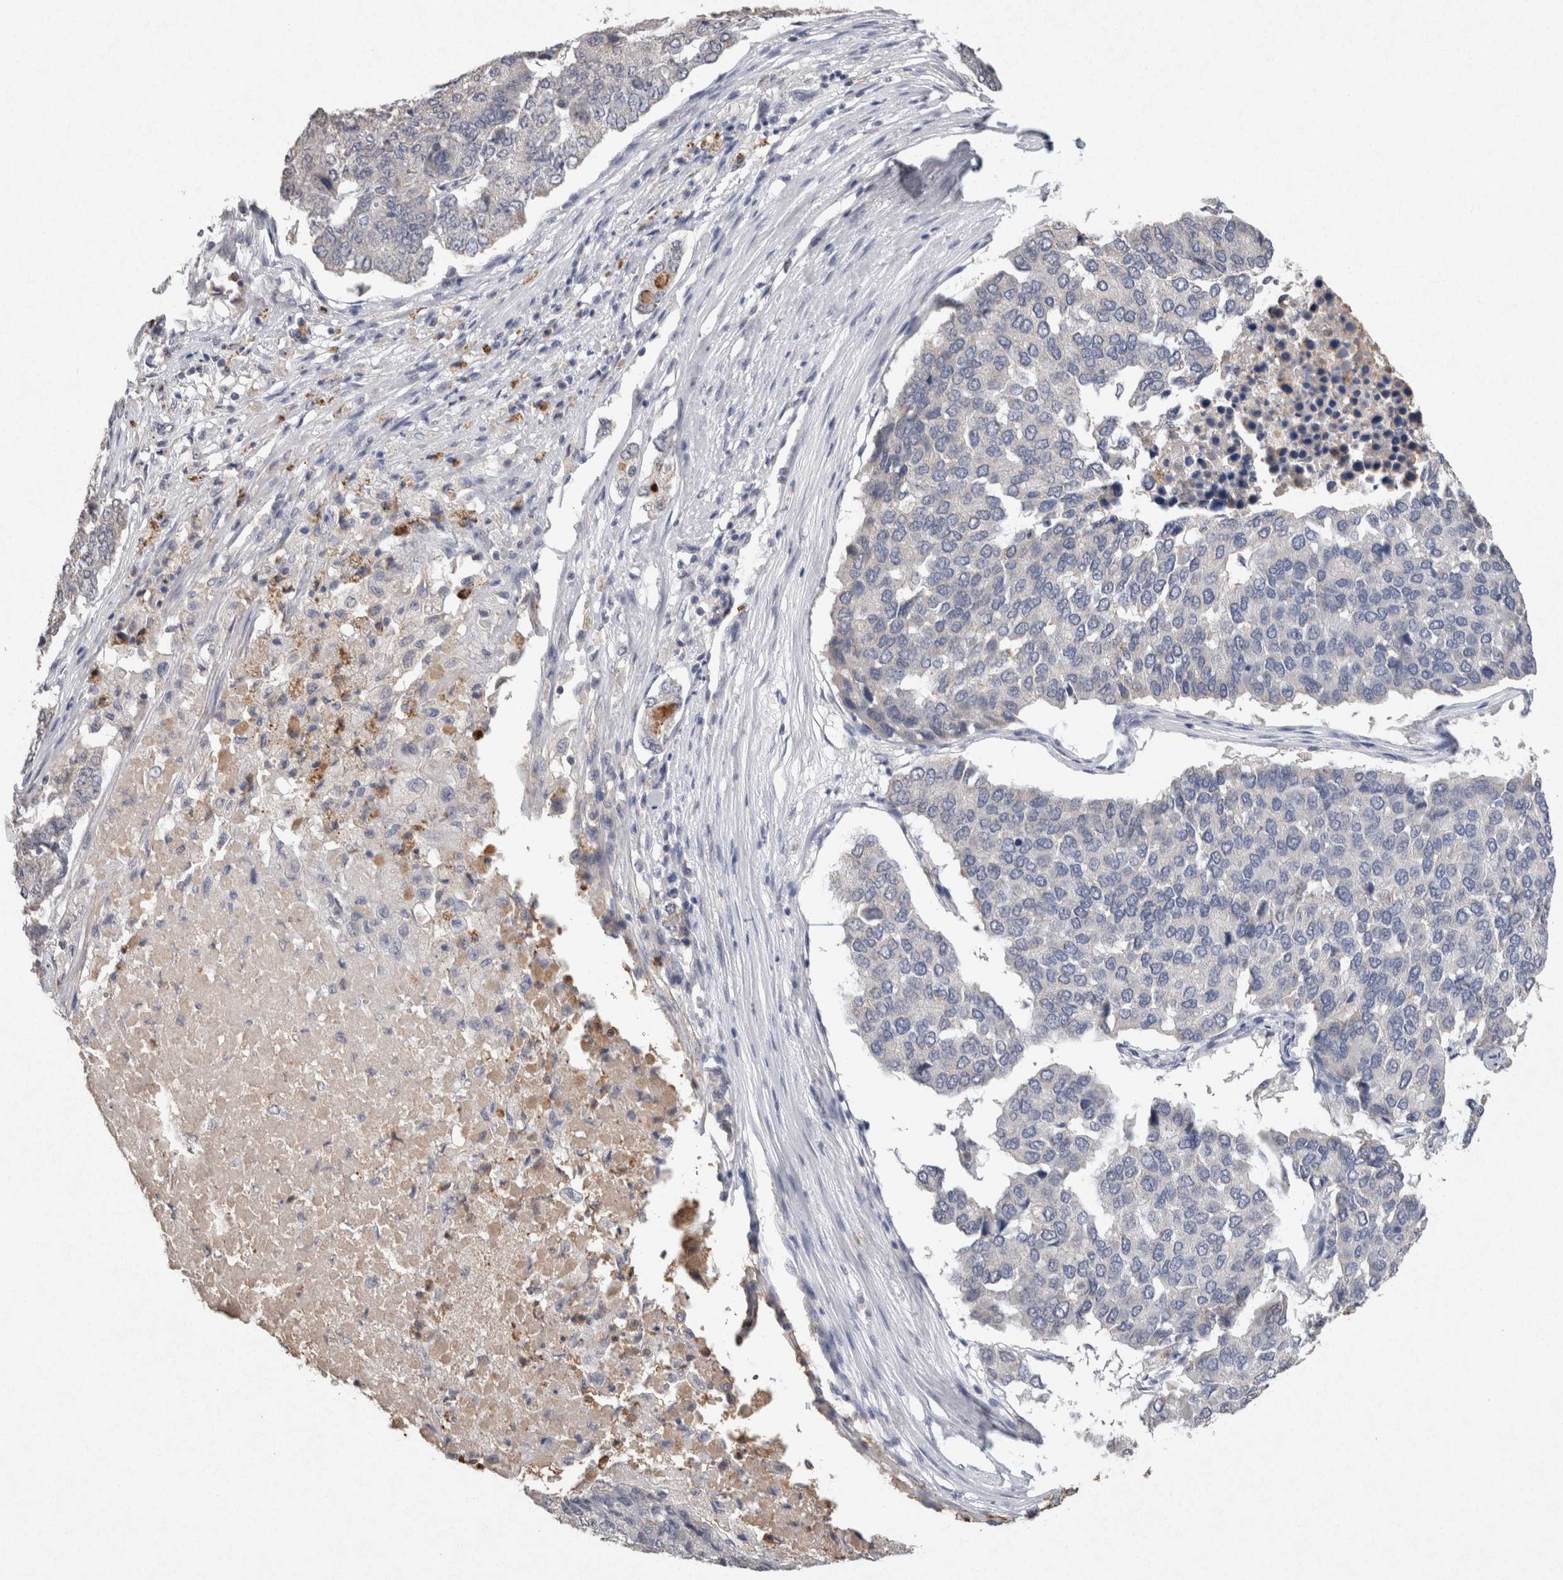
{"staining": {"intensity": "negative", "quantity": "none", "location": "none"}, "tissue": "pancreatic cancer", "cell_type": "Tumor cells", "image_type": "cancer", "snomed": [{"axis": "morphology", "description": "Adenocarcinoma, NOS"}, {"axis": "topography", "description": "Pancreas"}], "caption": "IHC of pancreatic cancer (adenocarcinoma) reveals no expression in tumor cells. The staining is performed using DAB (3,3'-diaminobenzidine) brown chromogen with nuclei counter-stained in using hematoxylin.", "gene": "FABP7", "patient": {"sex": "male", "age": 50}}